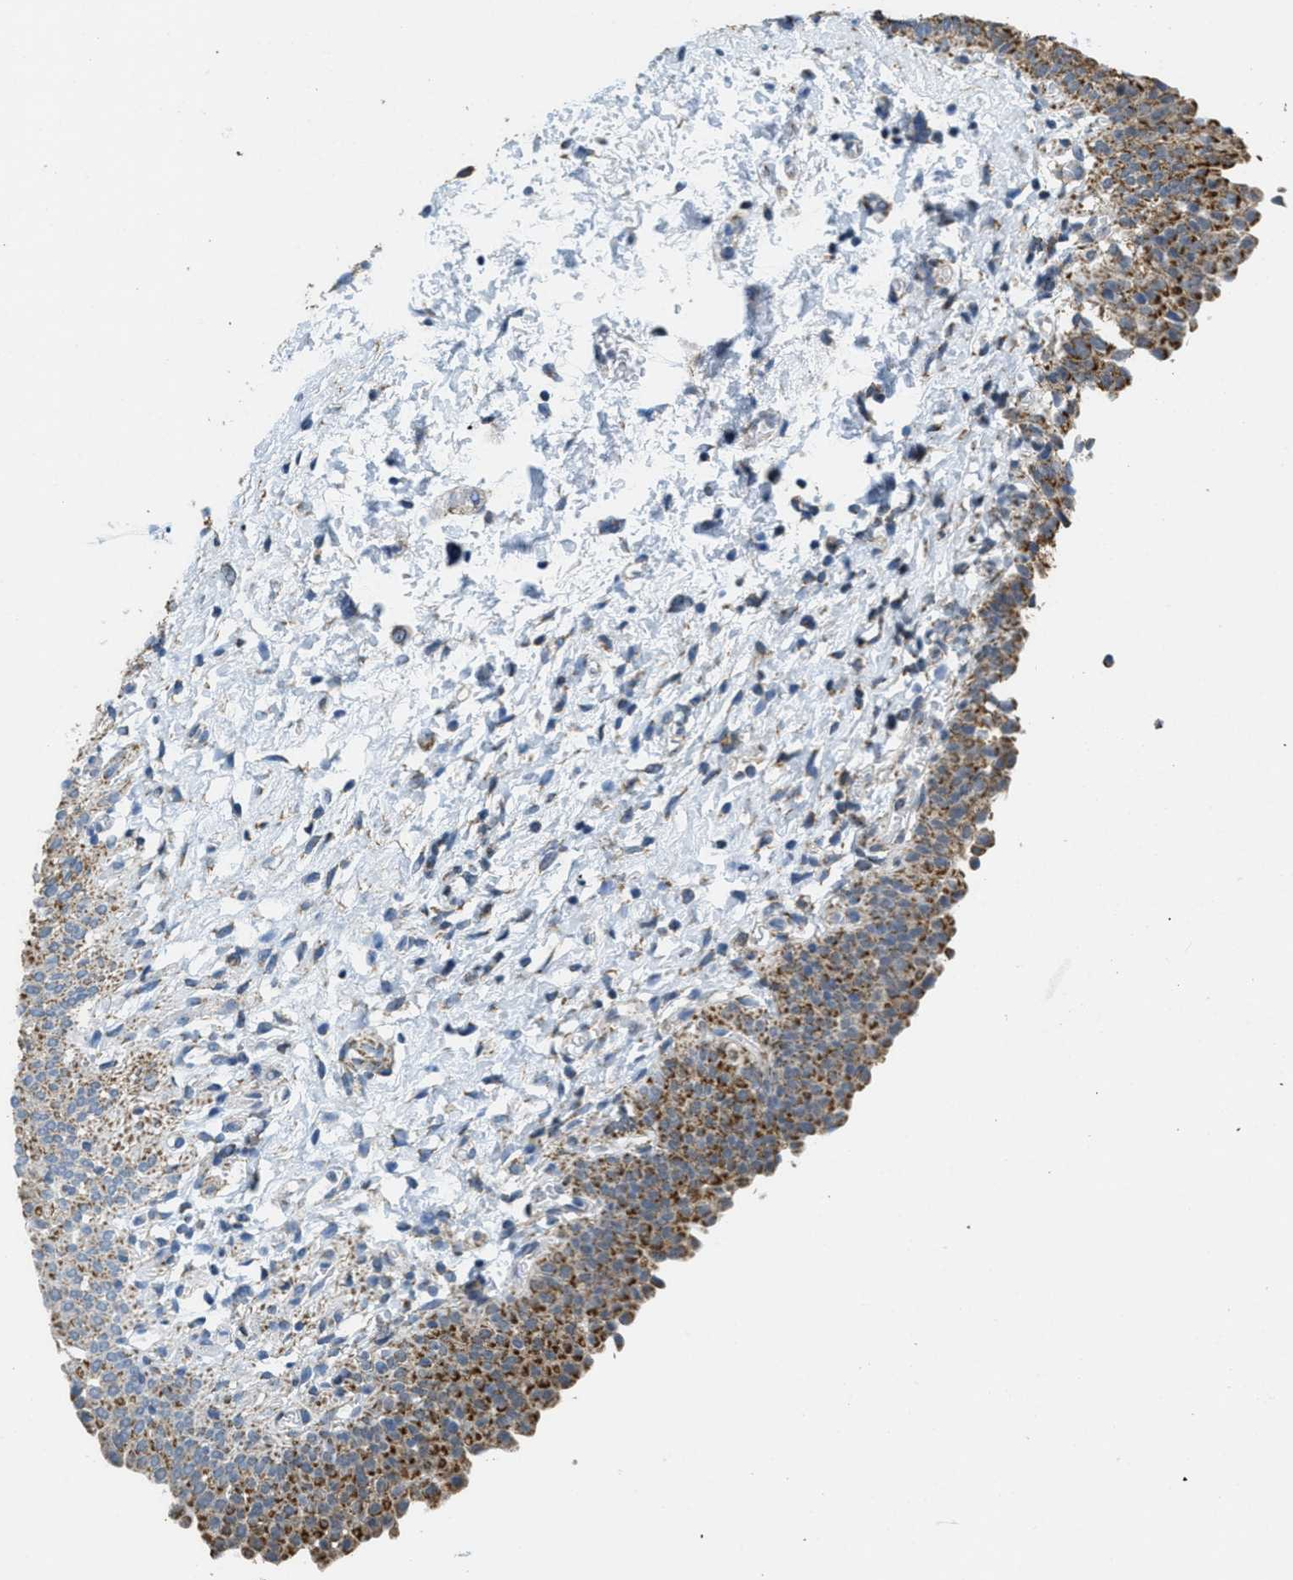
{"staining": {"intensity": "moderate", "quantity": ">75%", "location": "cytoplasmic/membranous"}, "tissue": "urinary bladder", "cell_type": "Urothelial cells", "image_type": "normal", "snomed": [{"axis": "morphology", "description": "Normal tissue, NOS"}, {"axis": "topography", "description": "Urinary bladder"}], "caption": "Urinary bladder stained with immunohistochemistry (IHC) displays moderate cytoplasmic/membranous expression in approximately >75% of urothelial cells. The staining was performed using DAB (3,3'-diaminobenzidine) to visualize the protein expression in brown, while the nuclei were stained in blue with hematoxylin (Magnification: 20x).", "gene": "TOMM70", "patient": {"sex": "male", "age": 55}}